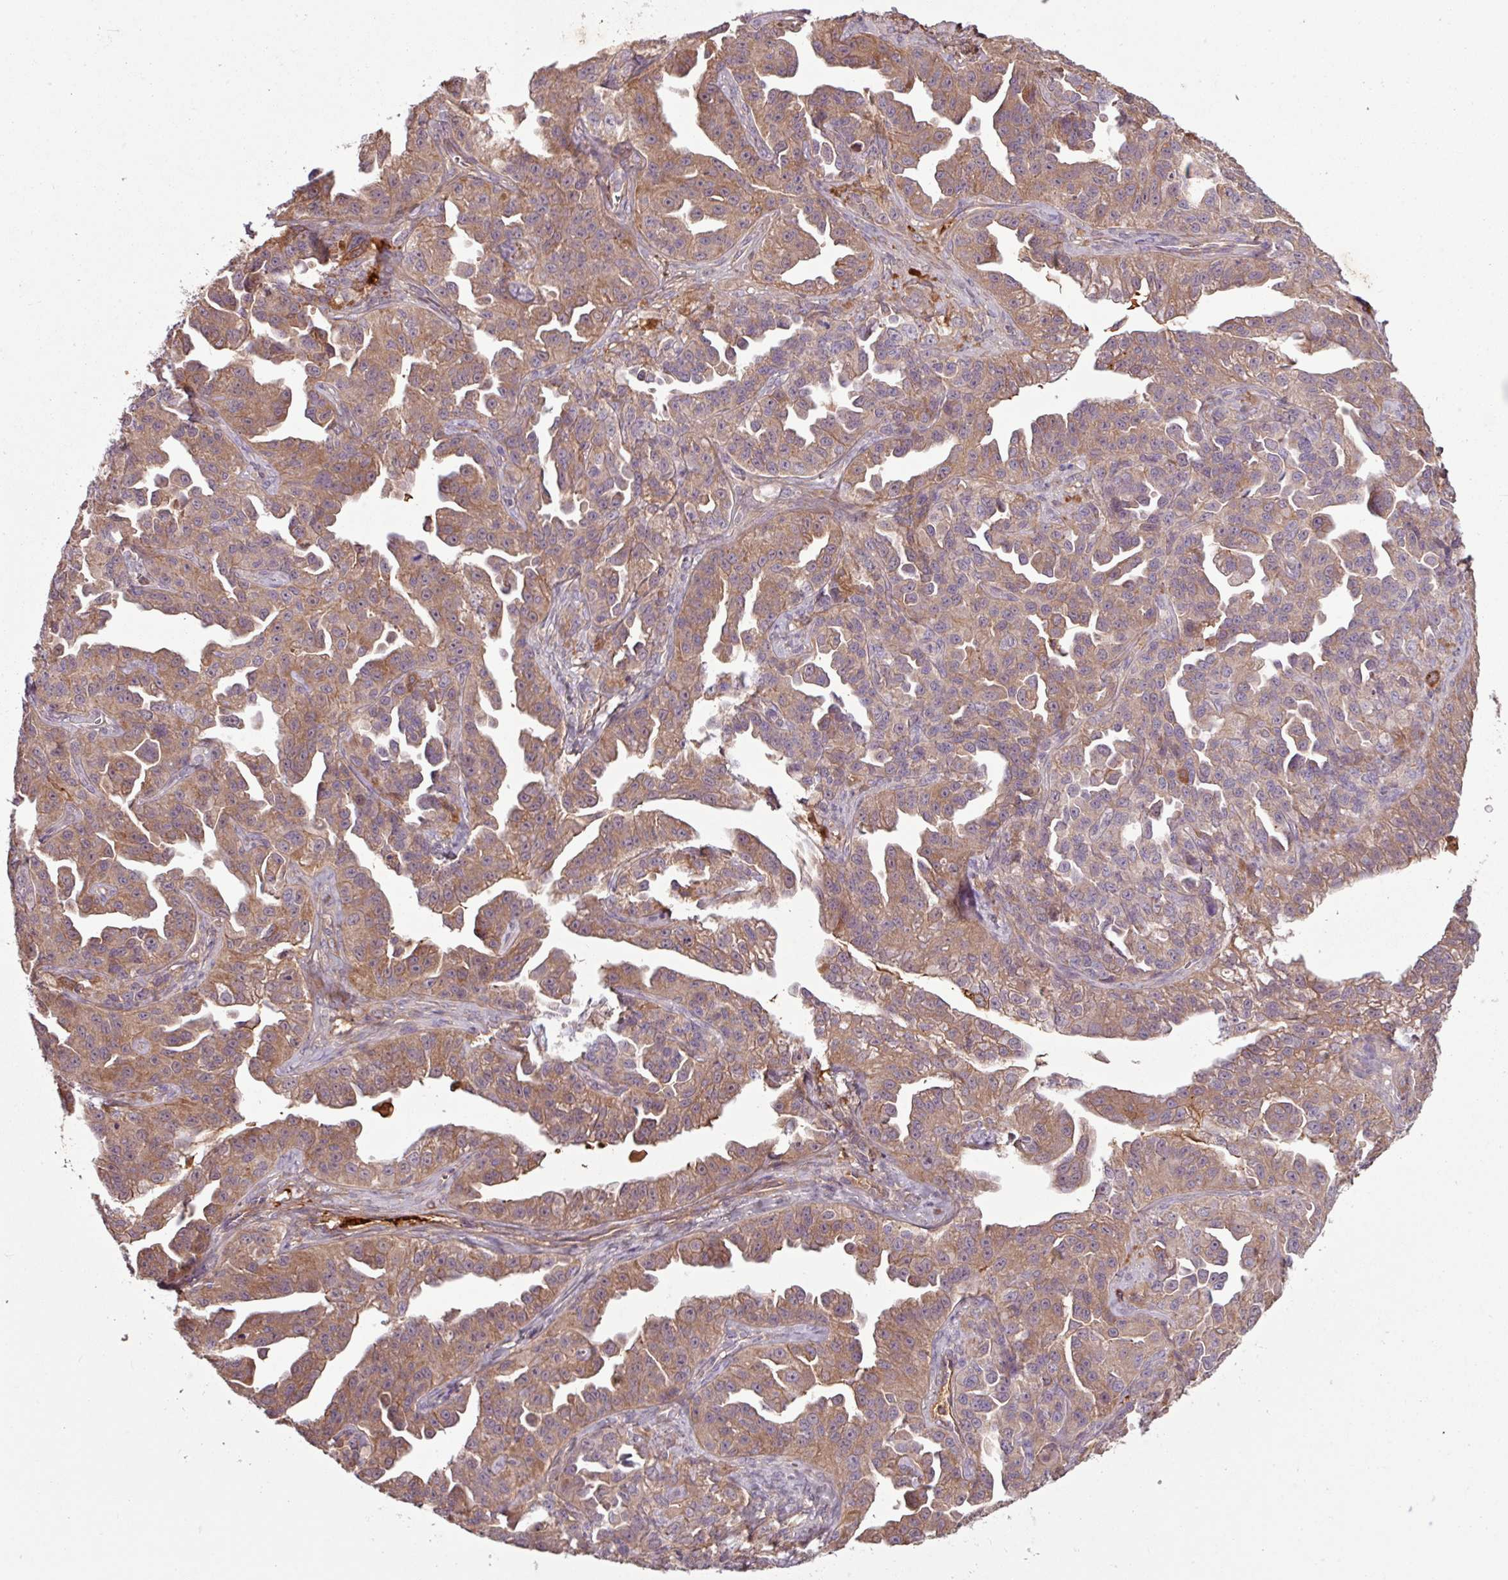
{"staining": {"intensity": "moderate", "quantity": ">75%", "location": "cytoplasmic/membranous"}, "tissue": "ovarian cancer", "cell_type": "Tumor cells", "image_type": "cancer", "snomed": [{"axis": "morphology", "description": "Cystadenocarcinoma, serous, NOS"}, {"axis": "topography", "description": "Ovary"}], "caption": "Tumor cells demonstrate medium levels of moderate cytoplasmic/membranous expression in about >75% of cells in human serous cystadenocarcinoma (ovarian). (DAB = brown stain, brightfield microscopy at high magnification).", "gene": "C4B", "patient": {"sex": "female", "age": 75}}